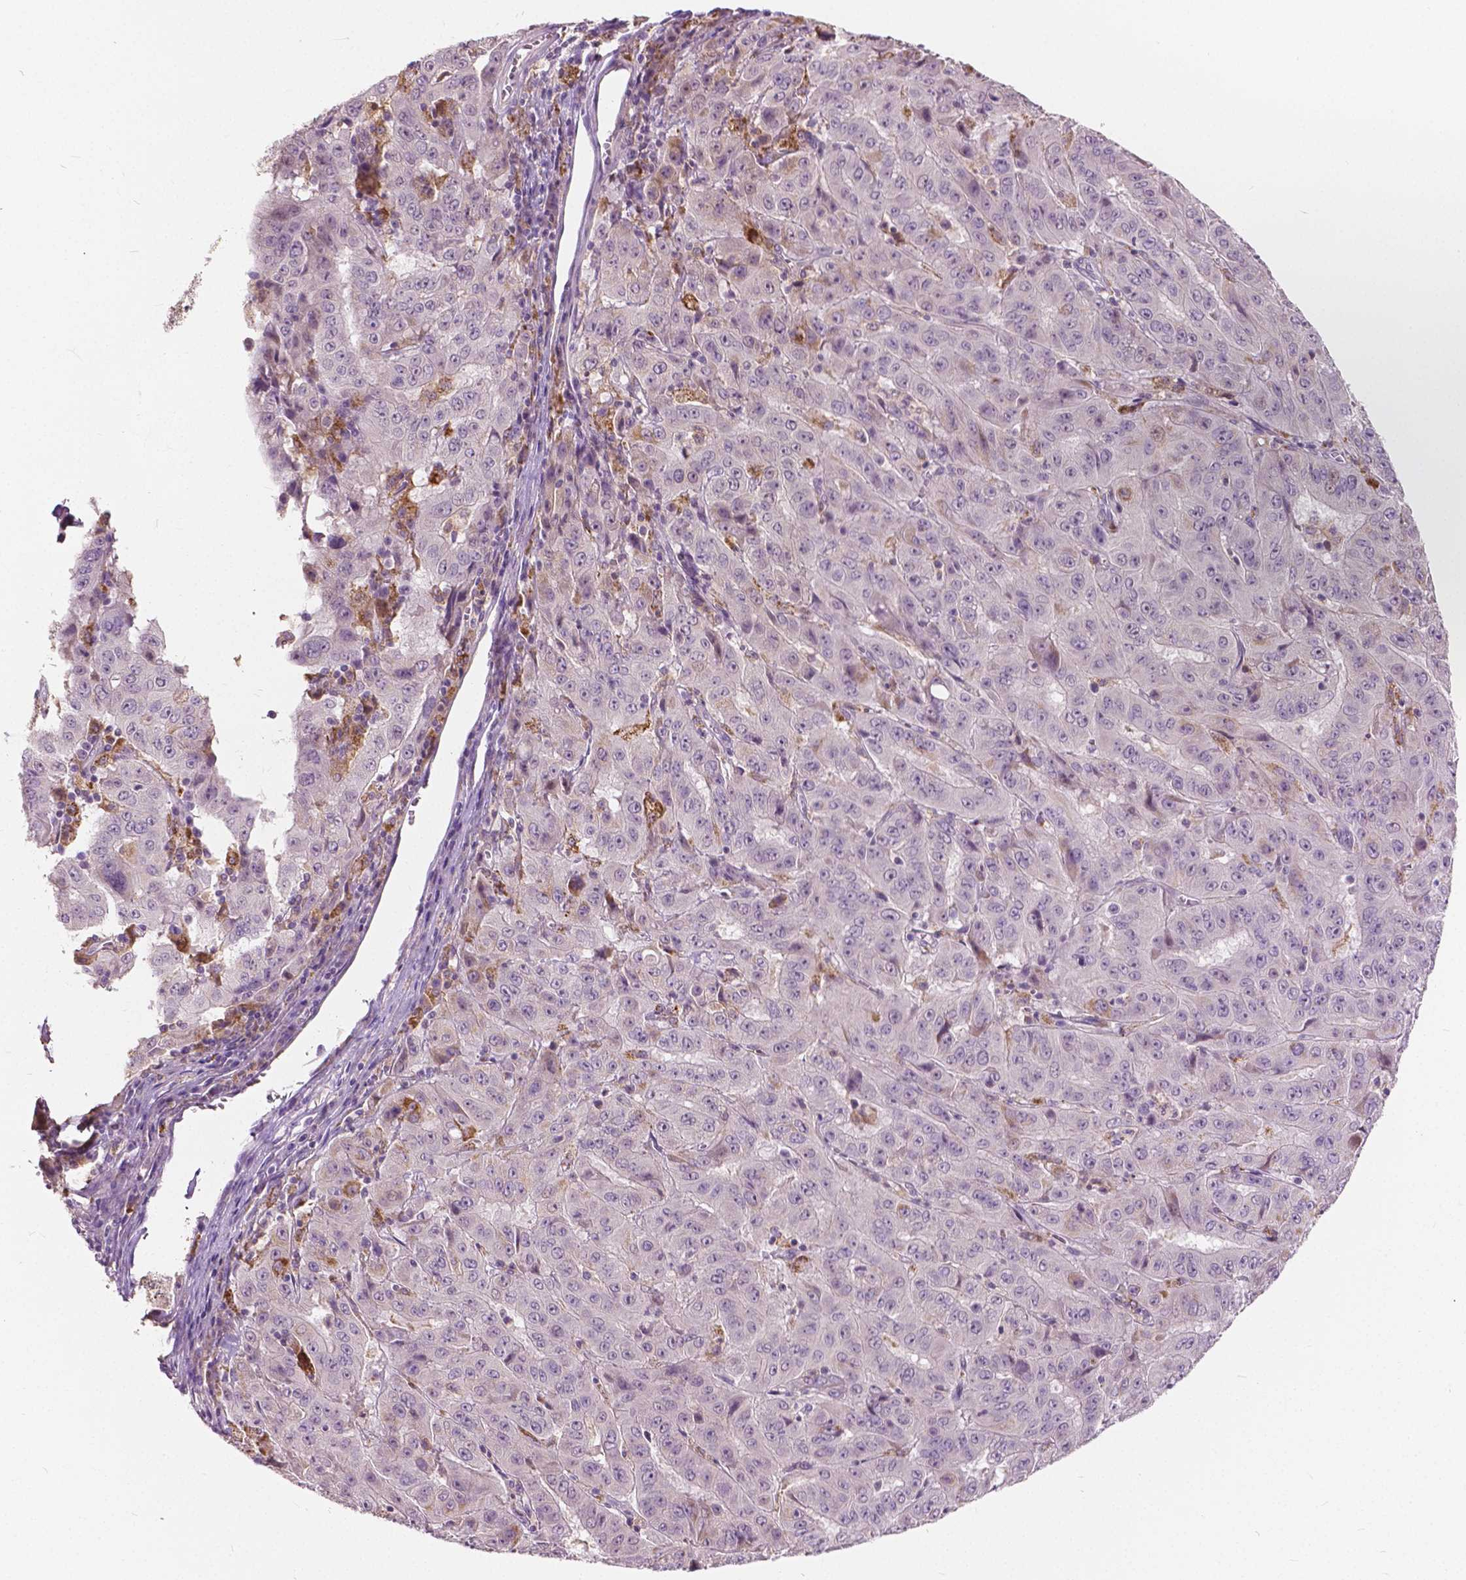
{"staining": {"intensity": "negative", "quantity": "none", "location": "none"}, "tissue": "pancreatic cancer", "cell_type": "Tumor cells", "image_type": "cancer", "snomed": [{"axis": "morphology", "description": "Adenocarcinoma, NOS"}, {"axis": "topography", "description": "Pancreas"}], "caption": "IHC histopathology image of human pancreatic adenocarcinoma stained for a protein (brown), which displays no expression in tumor cells.", "gene": "DLX6", "patient": {"sex": "male", "age": 63}}